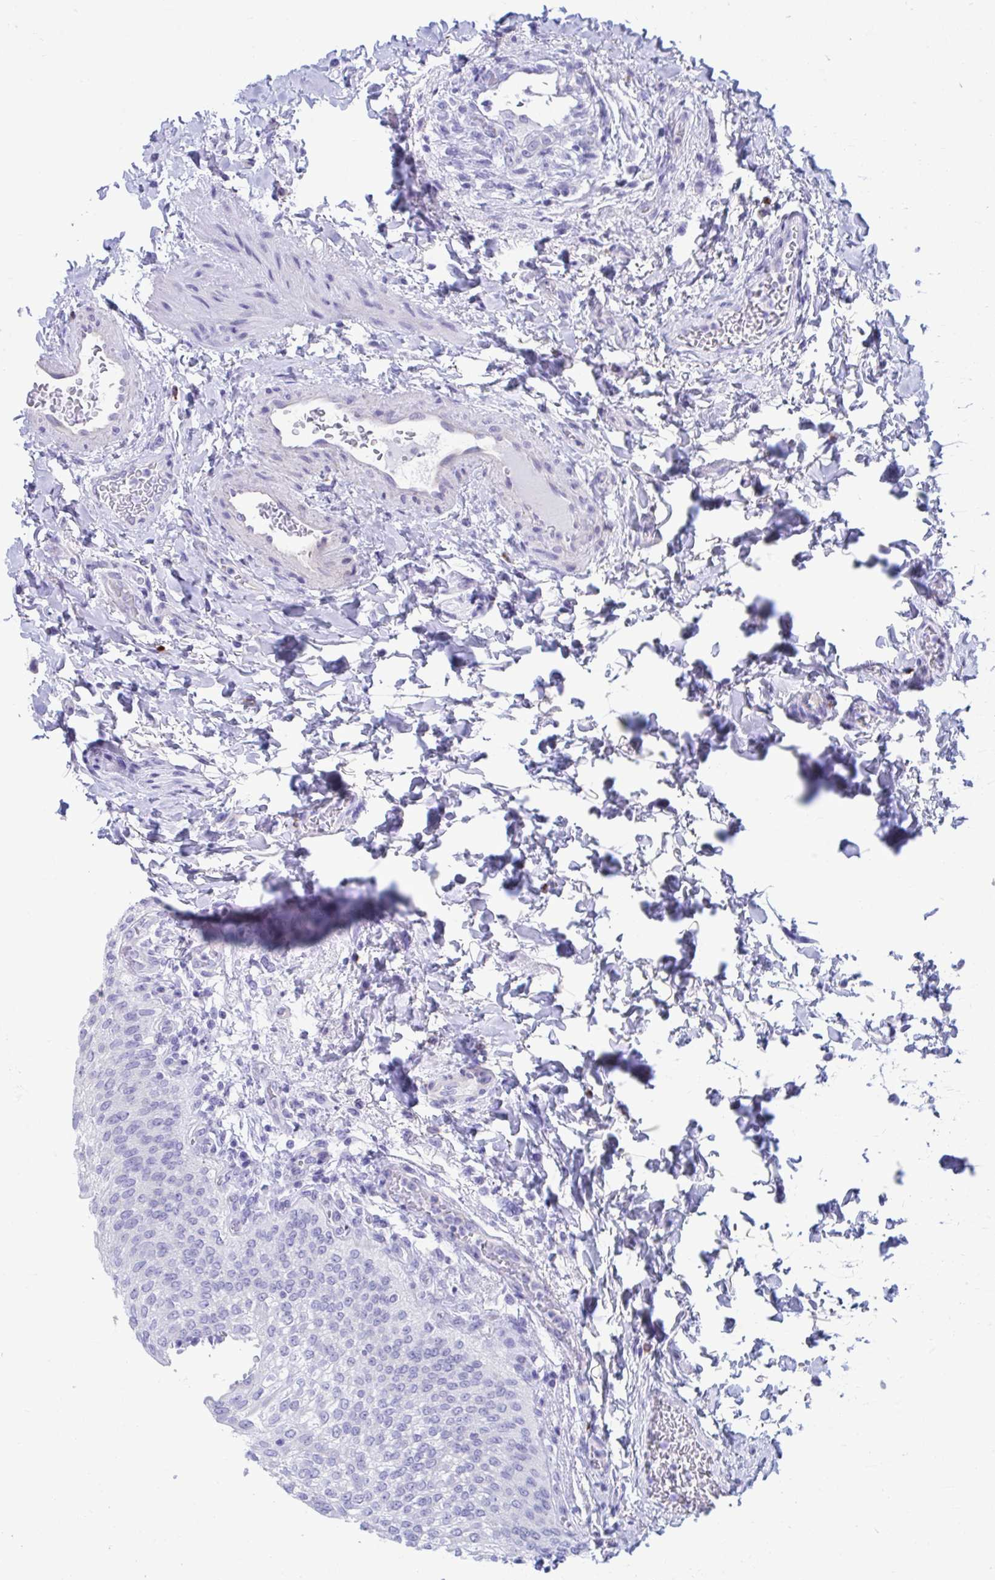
{"staining": {"intensity": "negative", "quantity": "none", "location": "none"}, "tissue": "urinary bladder", "cell_type": "Urothelial cells", "image_type": "normal", "snomed": [{"axis": "morphology", "description": "Normal tissue, NOS"}, {"axis": "topography", "description": "Urinary bladder"}, {"axis": "topography", "description": "Peripheral nerve tissue"}], "caption": "The IHC photomicrograph has no significant expression in urothelial cells of urinary bladder.", "gene": "SHISA8", "patient": {"sex": "female", "age": 60}}